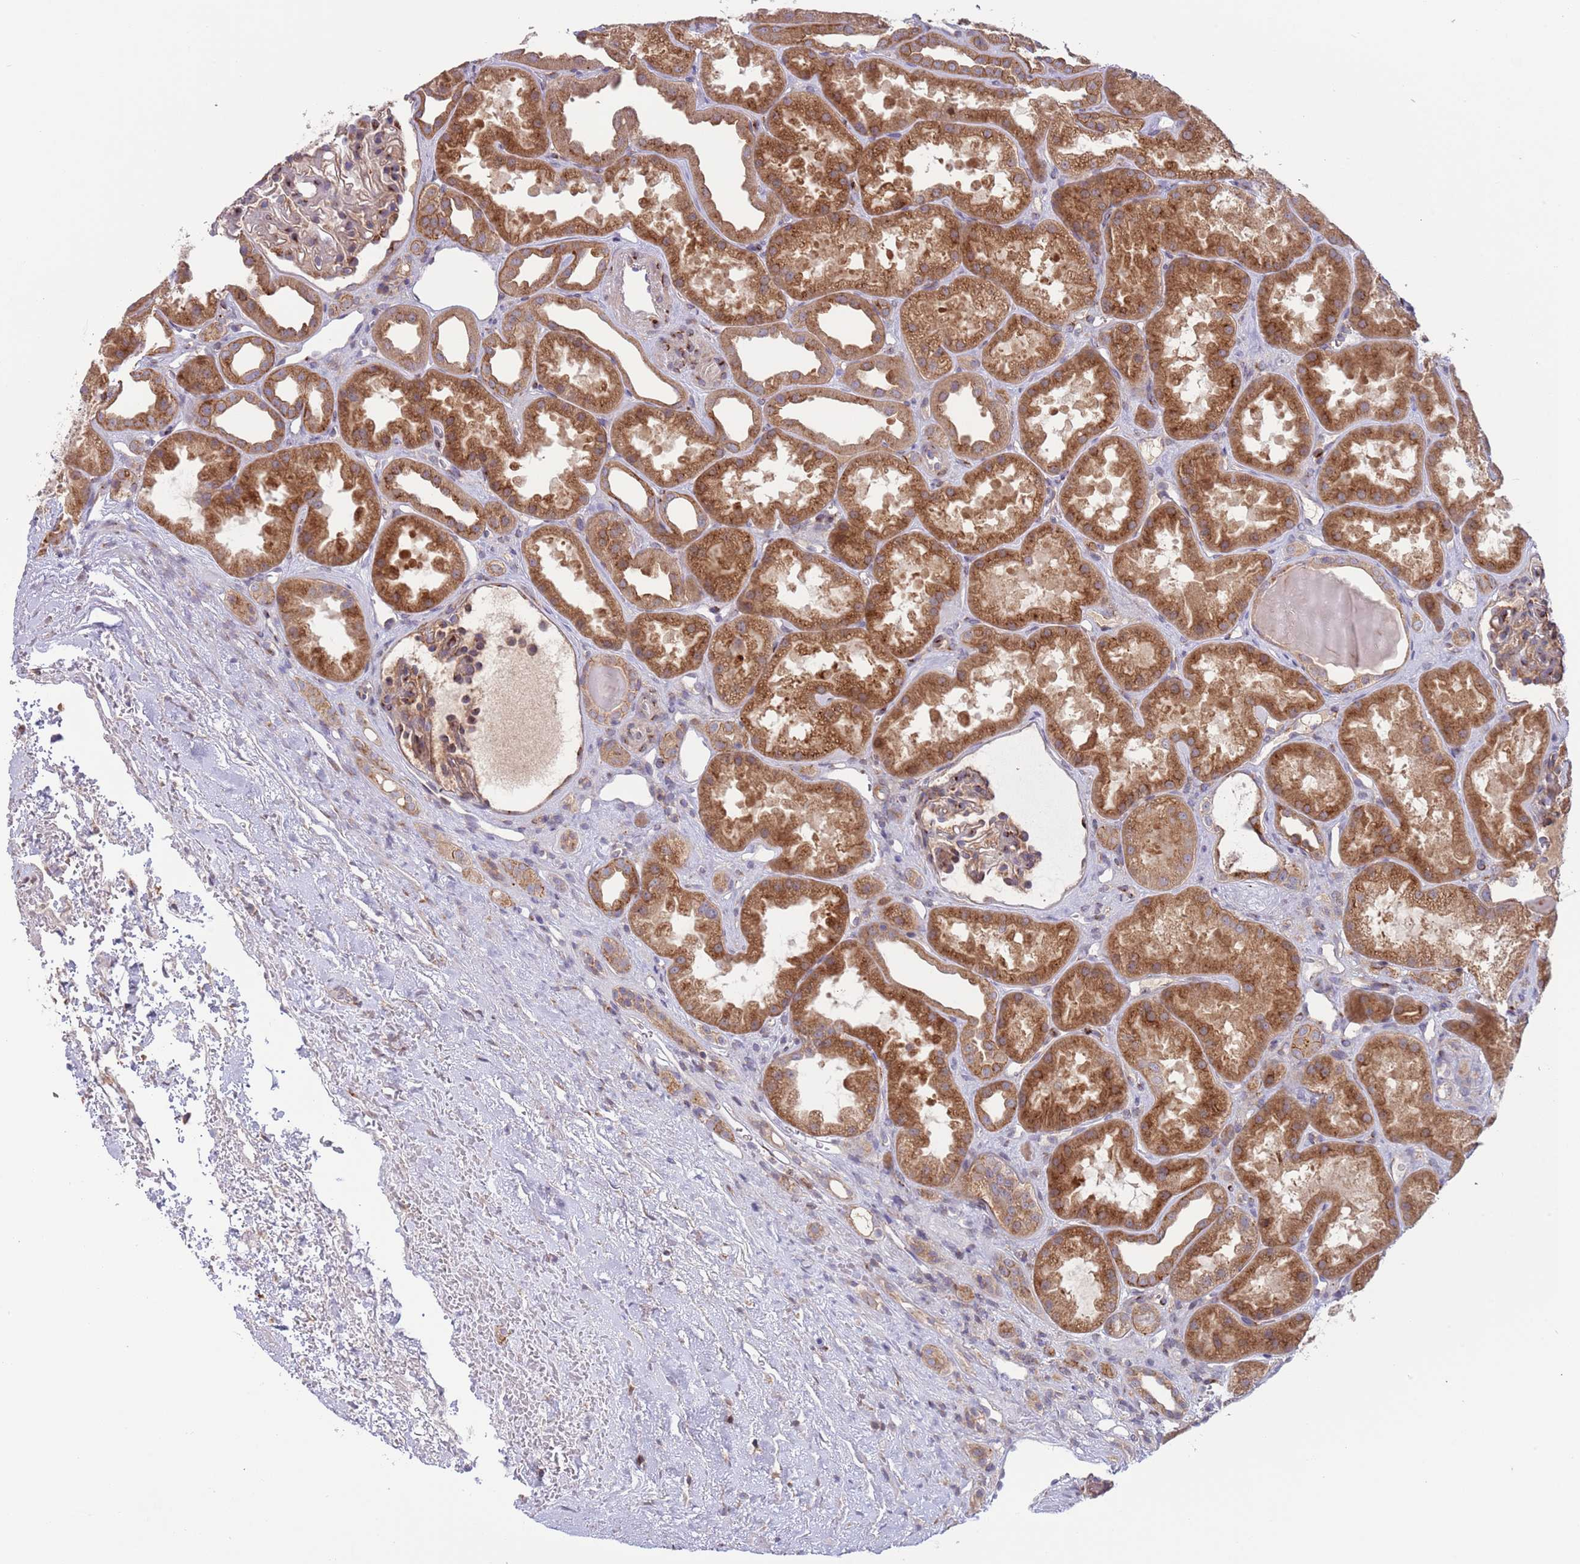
{"staining": {"intensity": "moderate", "quantity": "25%-75%", "location": "cytoplasmic/membranous,nuclear"}, "tissue": "kidney", "cell_type": "Cells in glomeruli", "image_type": "normal", "snomed": [{"axis": "morphology", "description": "Normal tissue, NOS"}, {"axis": "topography", "description": "Kidney"}], "caption": "Kidney was stained to show a protein in brown. There is medium levels of moderate cytoplasmic/membranous,nuclear positivity in approximately 25%-75% of cells in glomeruli. Nuclei are stained in blue.", "gene": "BTBD7", "patient": {"sex": "male", "age": 61}}